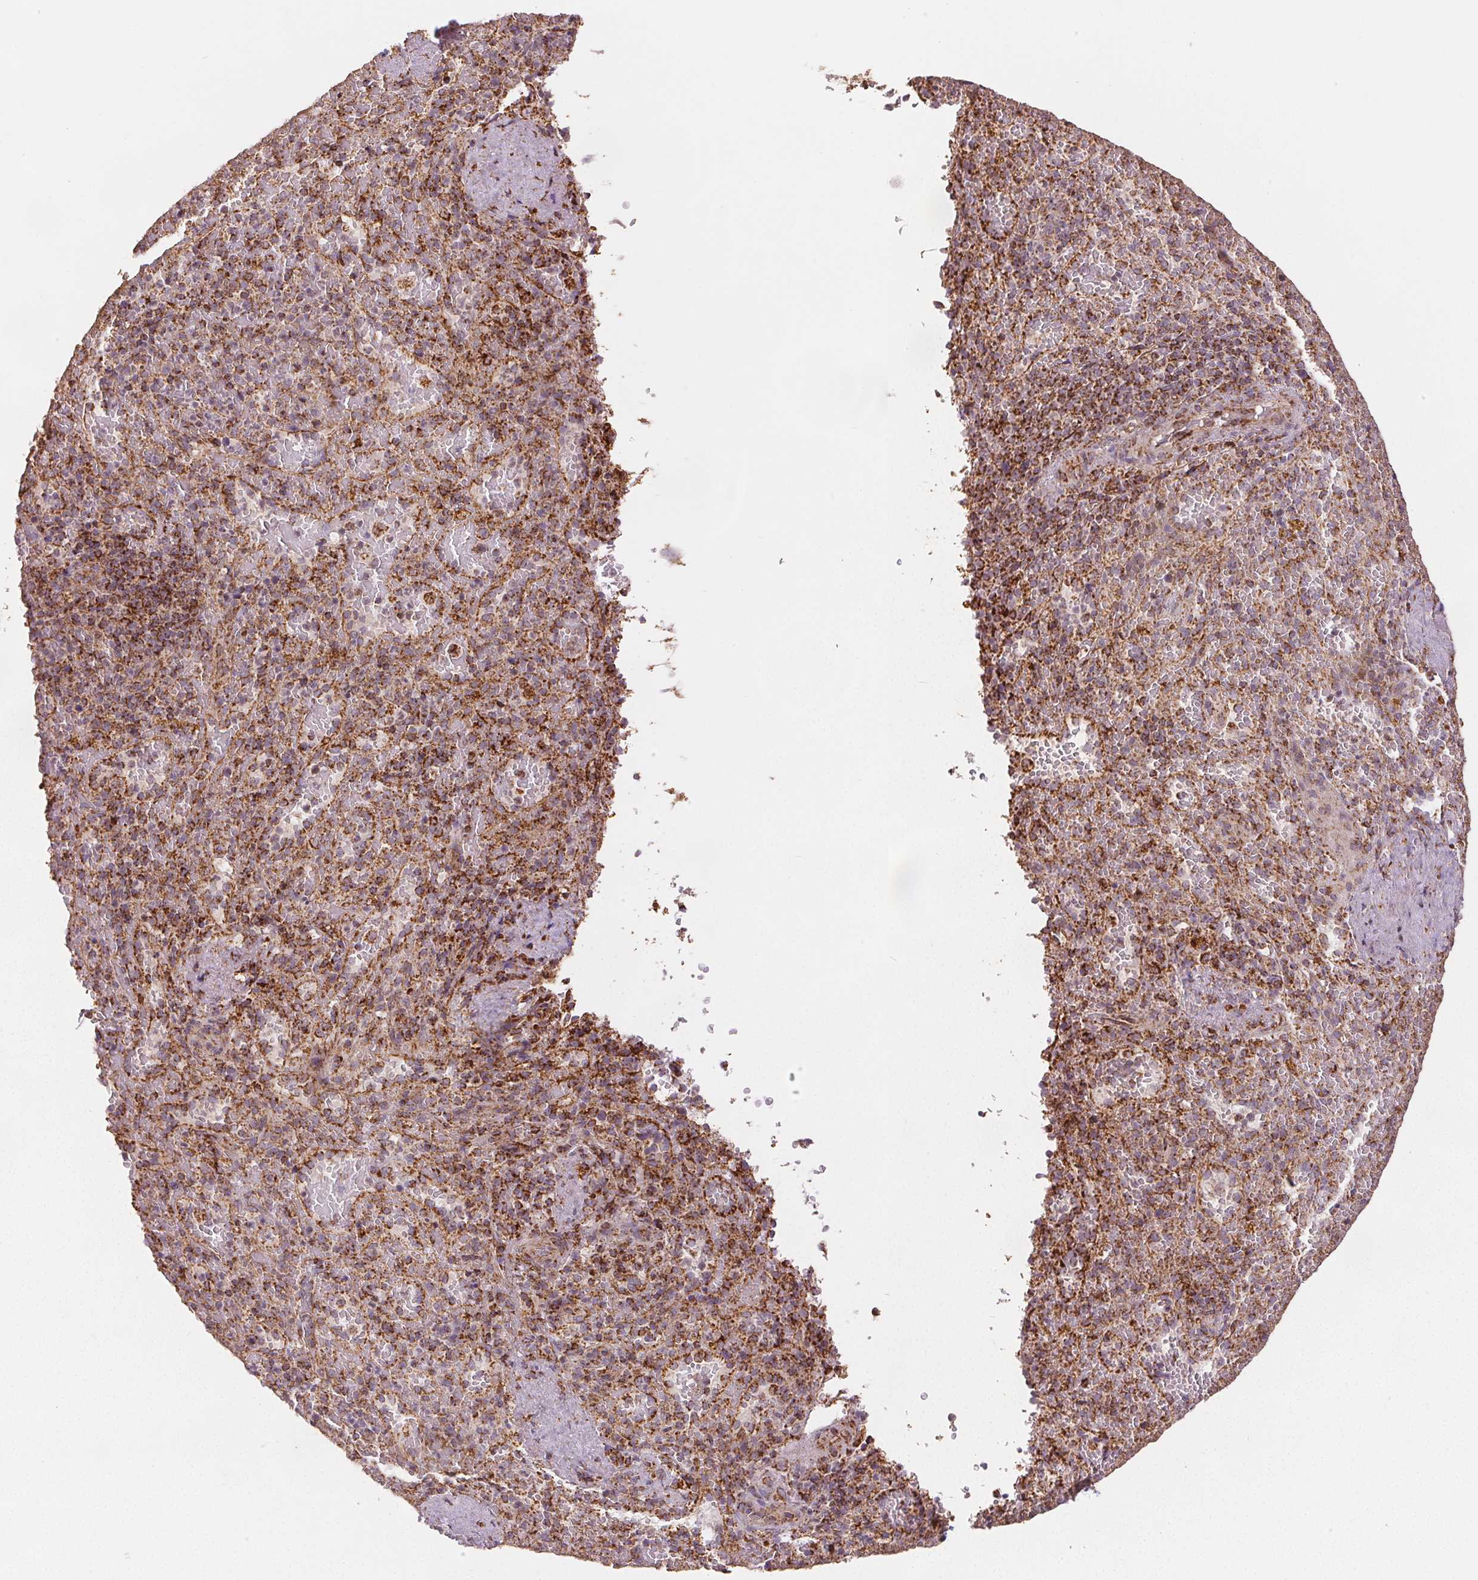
{"staining": {"intensity": "strong", "quantity": "25%-75%", "location": "cytoplasmic/membranous"}, "tissue": "spleen", "cell_type": "Cells in red pulp", "image_type": "normal", "snomed": [{"axis": "morphology", "description": "Normal tissue, NOS"}, {"axis": "topography", "description": "Spleen"}], "caption": "The immunohistochemical stain highlights strong cytoplasmic/membranous expression in cells in red pulp of normal spleen. (DAB (3,3'-diaminobenzidine) IHC, brown staining for protein, blue staining for nuclei).", "gene": "SDHB", "patient": {"sex": "female", "age": 50}}